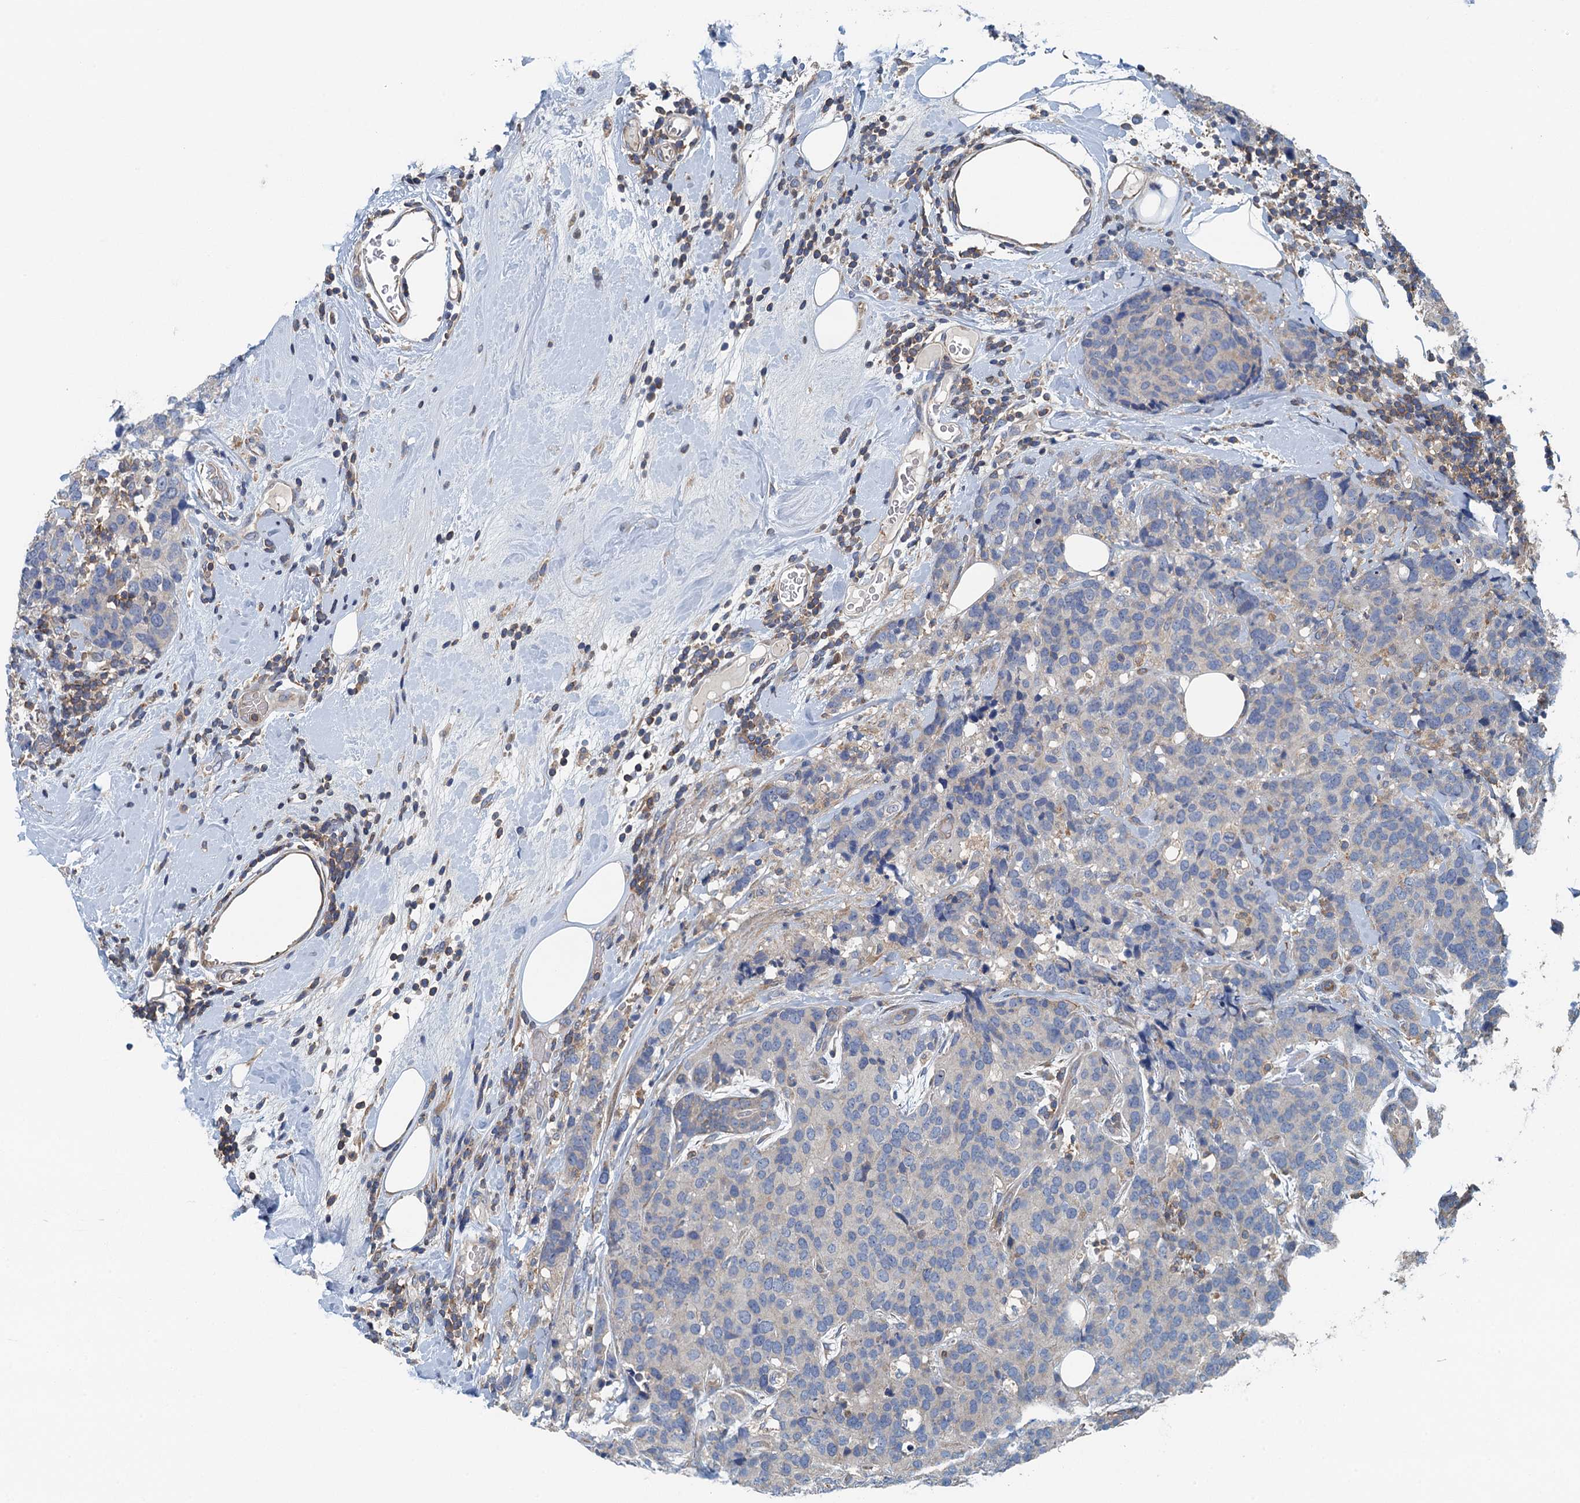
{"staining": {"intensity": "negative", "quantity": "none", "location": "none"}, "tissue": "breast cancer", "cell_type": "Tumor cells", "image_type": "cancer", "snomed": [{"axis": "morphology", "description": "Lobular carcinoma"}, {"axis": "topography", "description": "Breast"}], "caption": "Immunohistochemistry (IHC) photomicrograph of neoplastic tissue: breast cancer (lobular carcinoma) stained with DAB (3,3'-diaminobenzidine) displays no significant protein expression in tumor cells. (Brightfield microscopy of DAB (3,3'-diaminobenzidine) immunohistochemistry (IHC) at high magnification).", "gene": "PPP1R14D", "patient": {"sex": "female", "age": 59}}